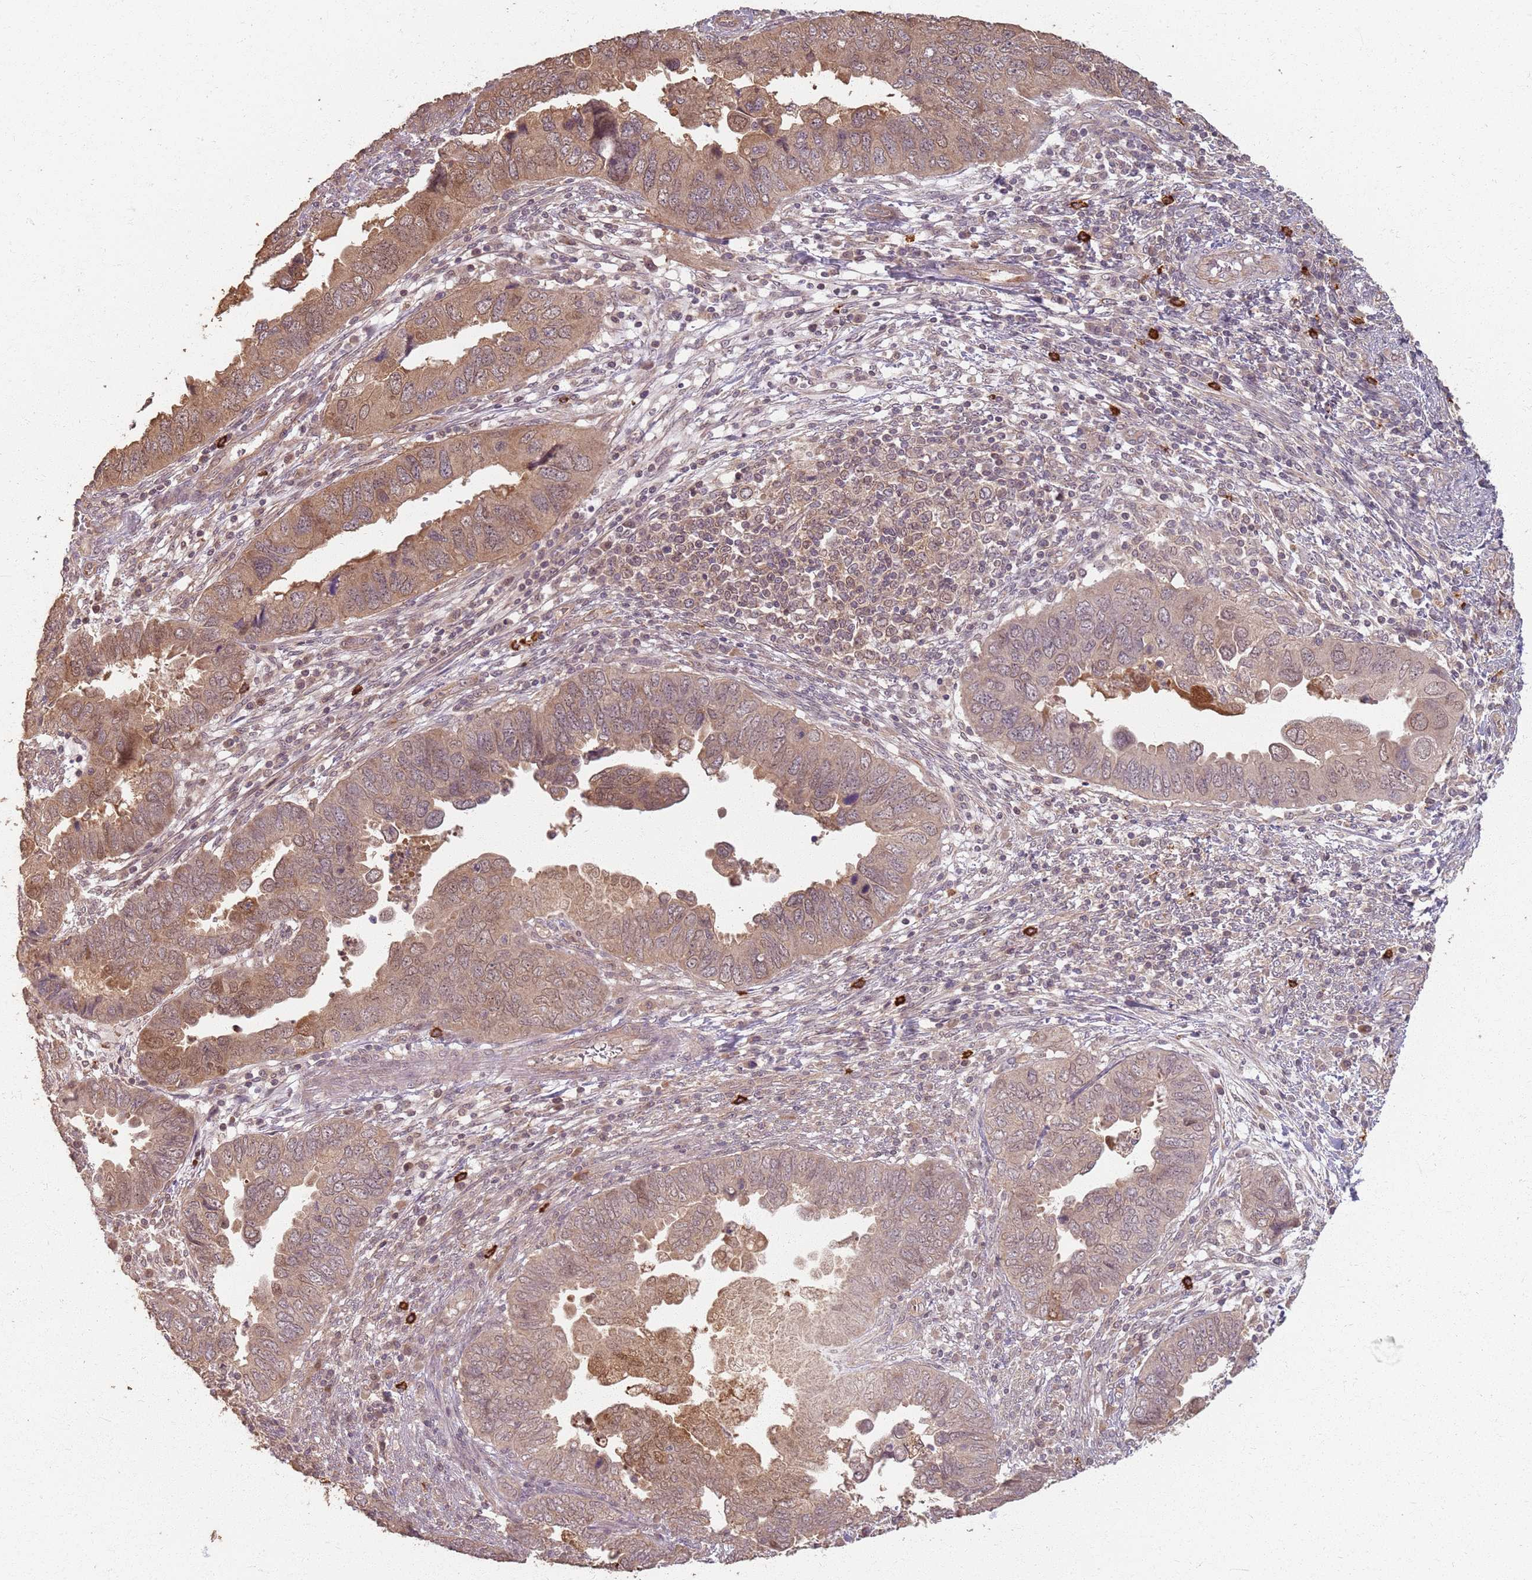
{"staining": {"intensity": "moderate", "quantity": ">75%", "location": "cytoplasmic/membranous"}, "tissue": "endometrial cancer", "cell_type": "Tumor cells", "image_type": "cancer", "snomed": [{"axis": "morphology", "description": "Adenocarcinoma, NOS"}, {"axis": "topography", "description": "Endometrium"}], "caption": "Adenocarcinoma (endometrial) stained for a protein (brown) exhibits moderate cytoplasmic/membranous positive expression in about >75% of tumor cells.", "gene": "CCDC168", "patient": {"sex": "female", "age": 79}}